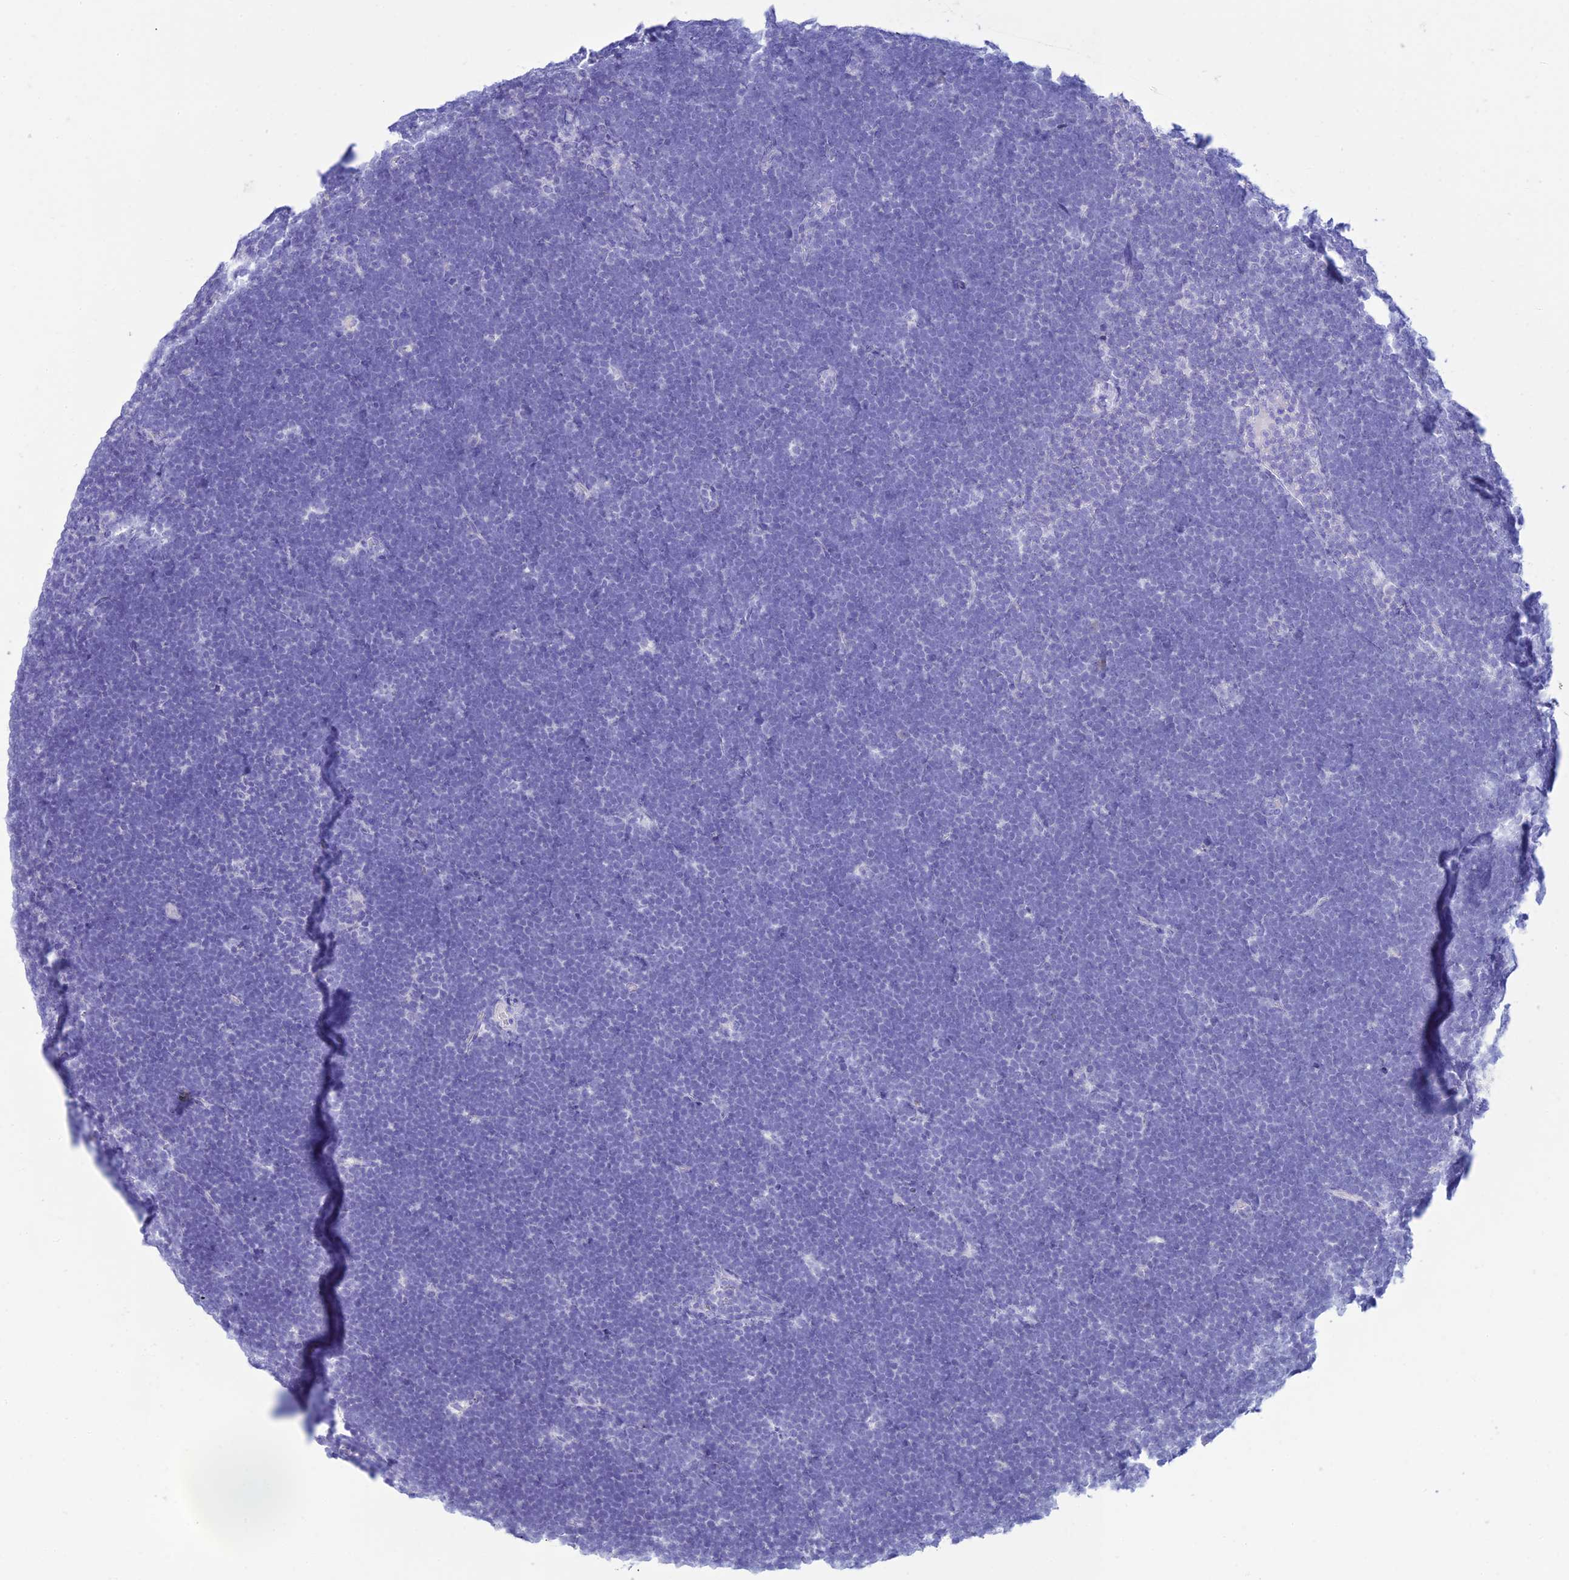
{"staining": {"intensity": "negative", "quantity": "none", "location": "none"}, "tissue": "lymphoma", "cell_type": "Tumor cells", "image_type": "cancer", "snomed": [{"axis": "morphology", "description": "Malignant lymphoma, non-Hodgkin's type, High grade"}, {"axis": "topography", "description": "Lymph node"}], "caption": "Immunohistochemistry of human lymphoma displays no positivity in tumor cells.", "gene": "MAL2", "patient": {"sex": "male", "age": 13}}